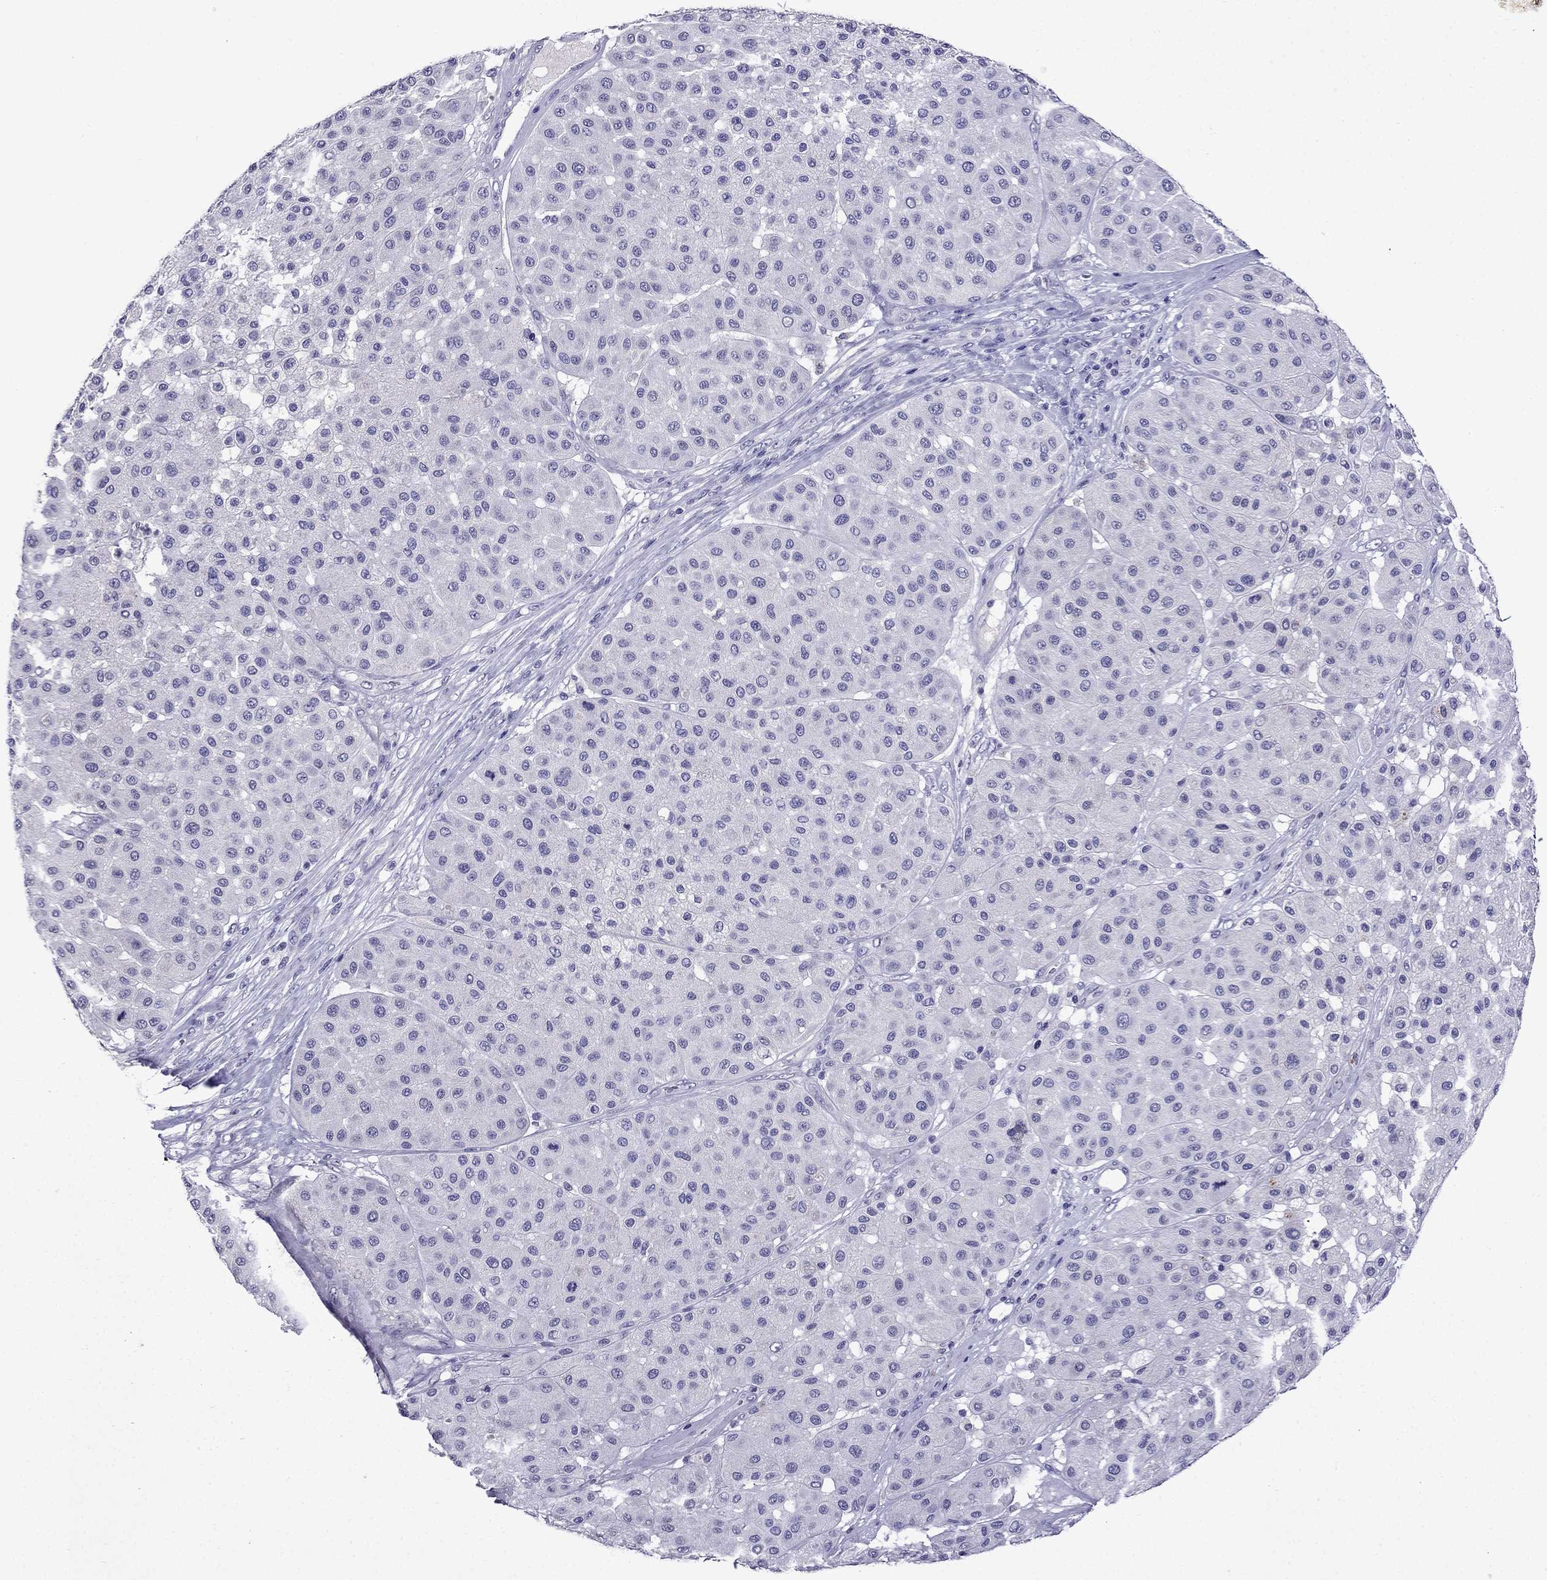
{"staining": {"intensity": "negative", "quantity": "none", "location": "none"}, "tissue": "melanoma", "cell_type": "Tumor cells", "image_type": "cancer", "snomed": [{"axis": "morphology", "description": "Malignant melanoma, Metastatic site"}, {"axis": "topography", "description": "Smooth muscle"}], "caption": "A histopathology image of human malignant melanoma (metastatic site) is negative for staining in tumor cells.", "gene": "DNAH17", "patient": {"sex": "male", "age": 41}}